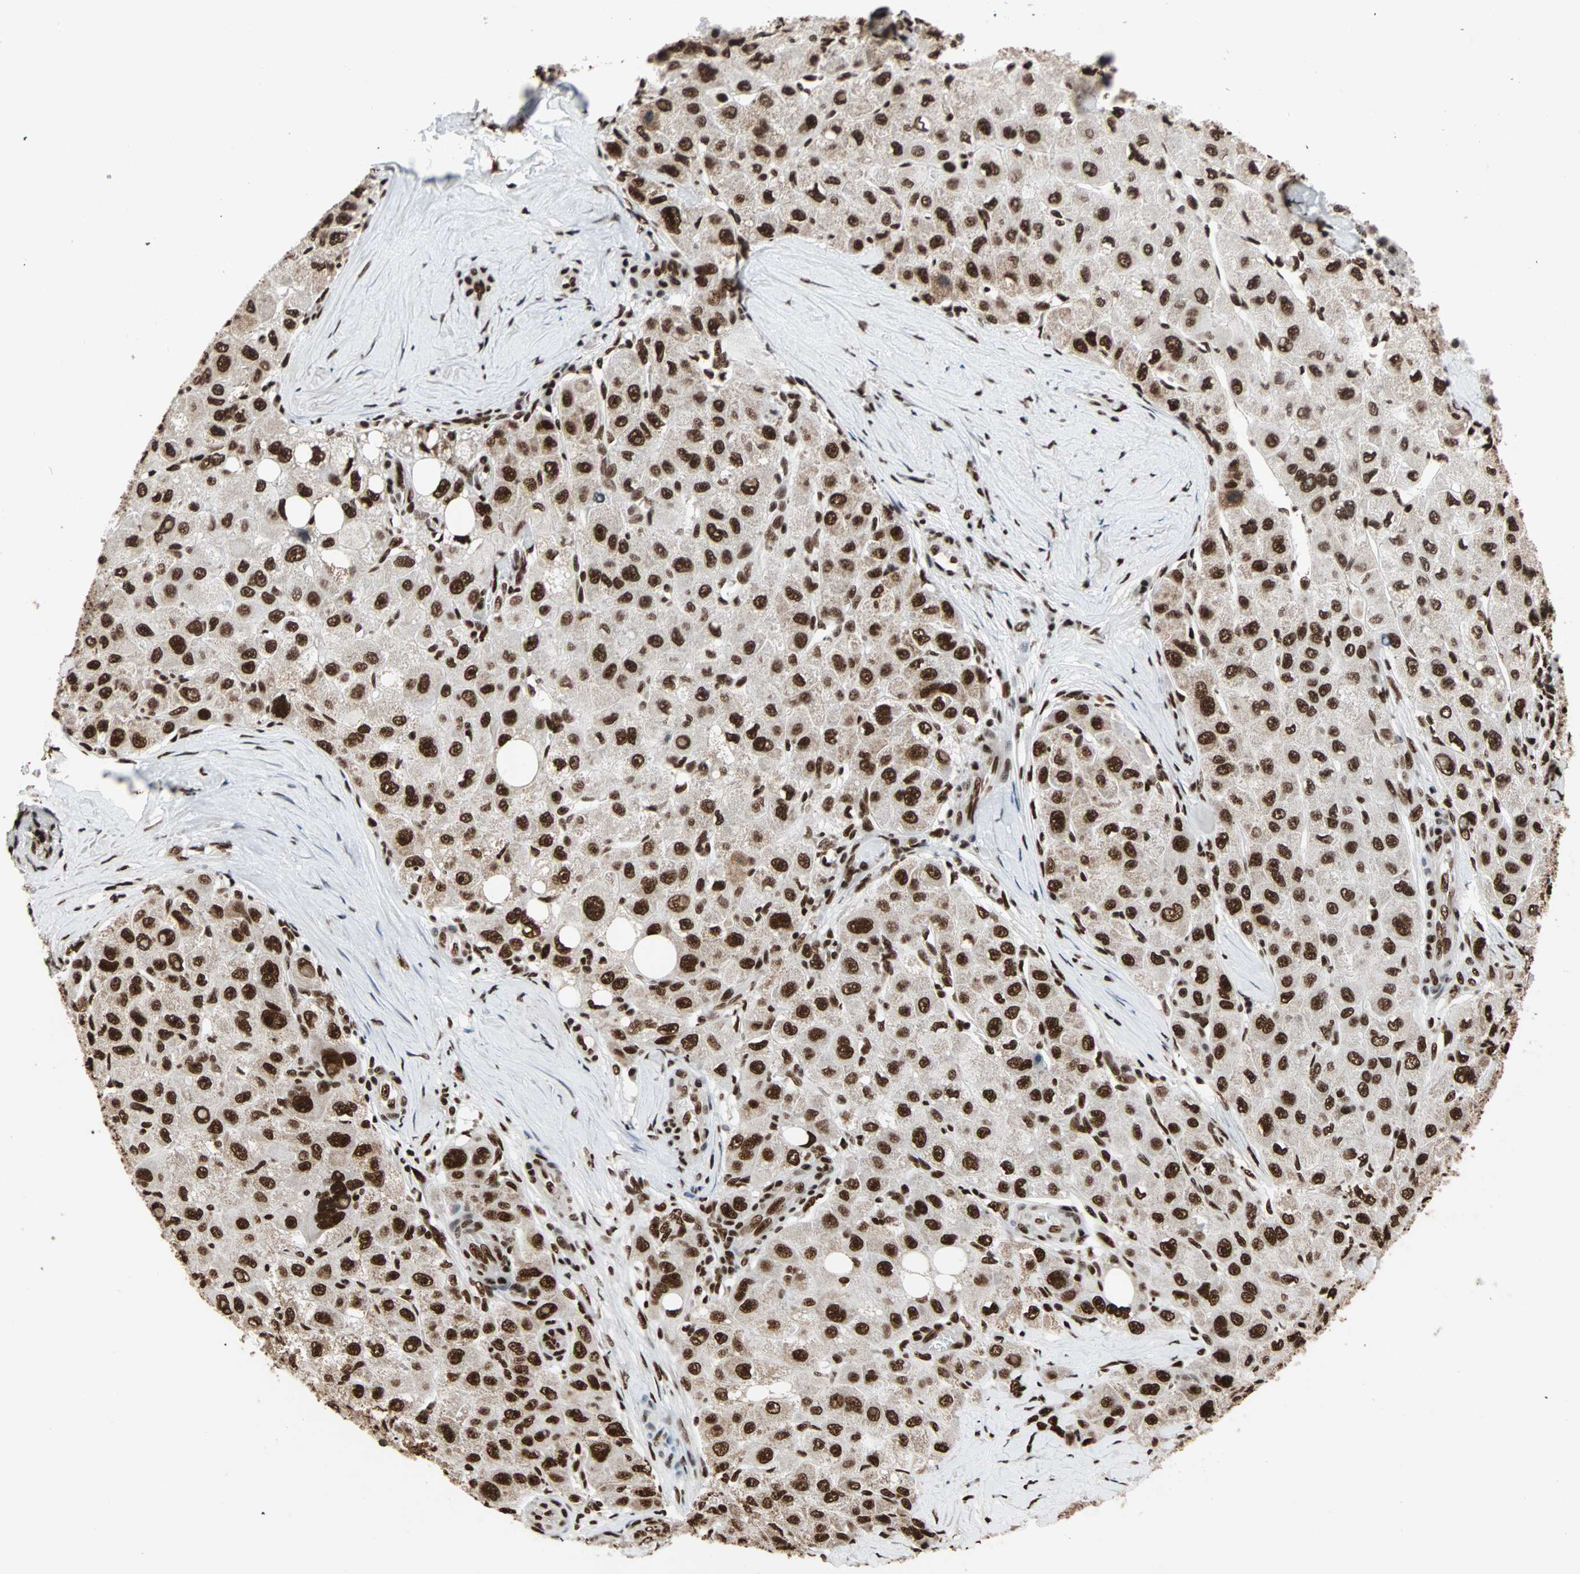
{"staining": {"intensity": "strong", "quantity": ">75%", "location": "nuclear"}, "tissue": "liver cancer", "cell_type": "Tumor cells", "image_type": "cancer", "snomed": [{"axis": "morphology", "description": "Carcinoma, Hepatocellular, NOS"}, {"axis": "topography", "description": "Liver"}], "caption": "A micrograph of human liver cancer stained for a protein exhibits strong nuclear brown staining in tumor cells.", "gene": "ILF2", "patient": {"sex": "male", "age": 80}}